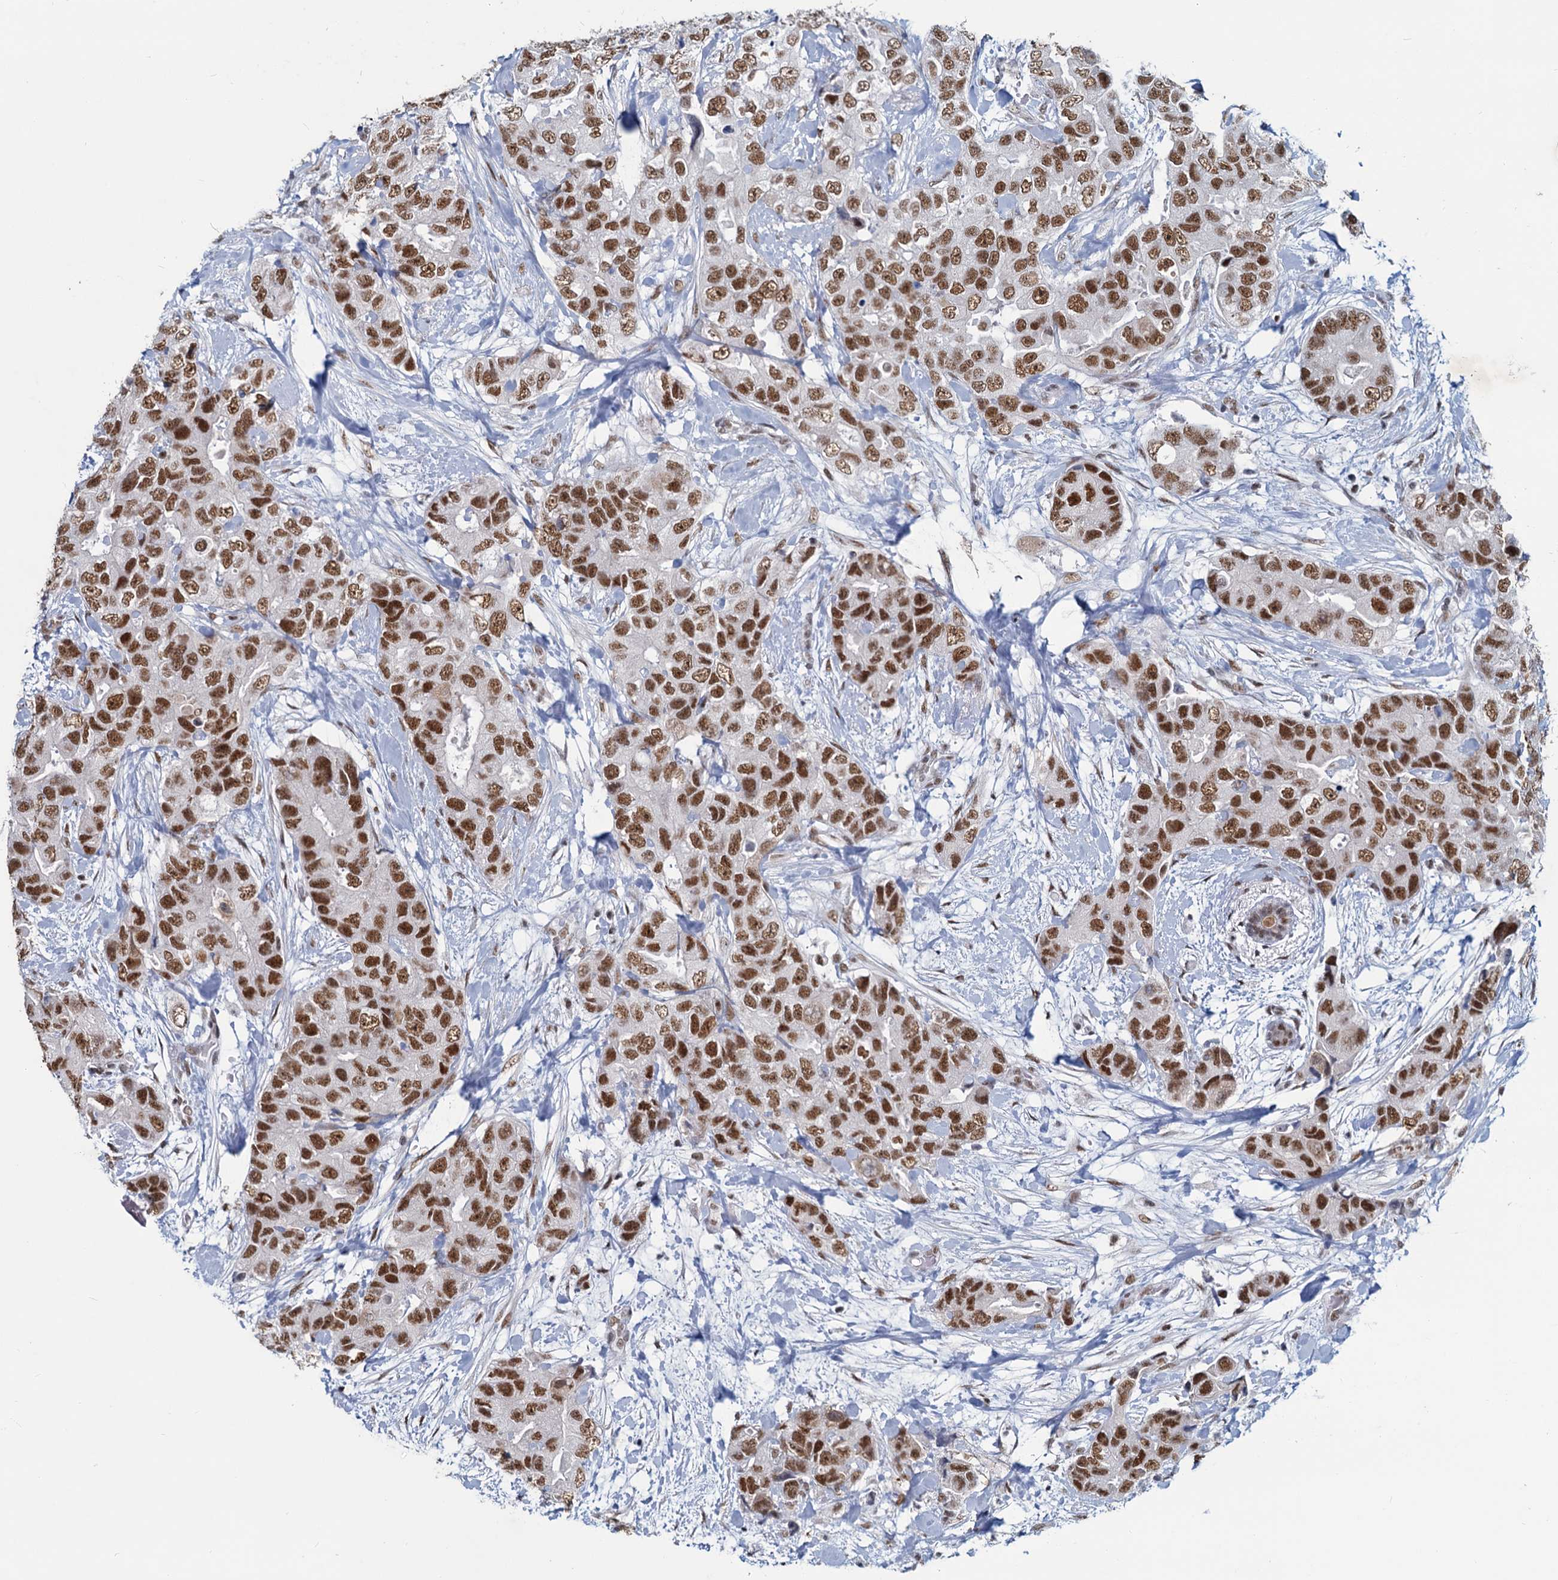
{"staining": {"intensity": "moderate", "quantity": ">75%", "location": "nuclear"}, "tissue": "breast cancer", "cell_type": "Tumor cells", "image_type": "cancer", "snomed": [{"axis": "morphology", "description": "Duct carcinoma"}, {"axis": "topography", "description": "Breast"}], "caption": "About >75% of tumor cells in human infiltrating ductal carcinoma (breast) show moderate nuclear protein expression as visualized by brown immunohistochemical staining.", "gene": "METTL14", "patient": {"sex": "female", "age": 62}}